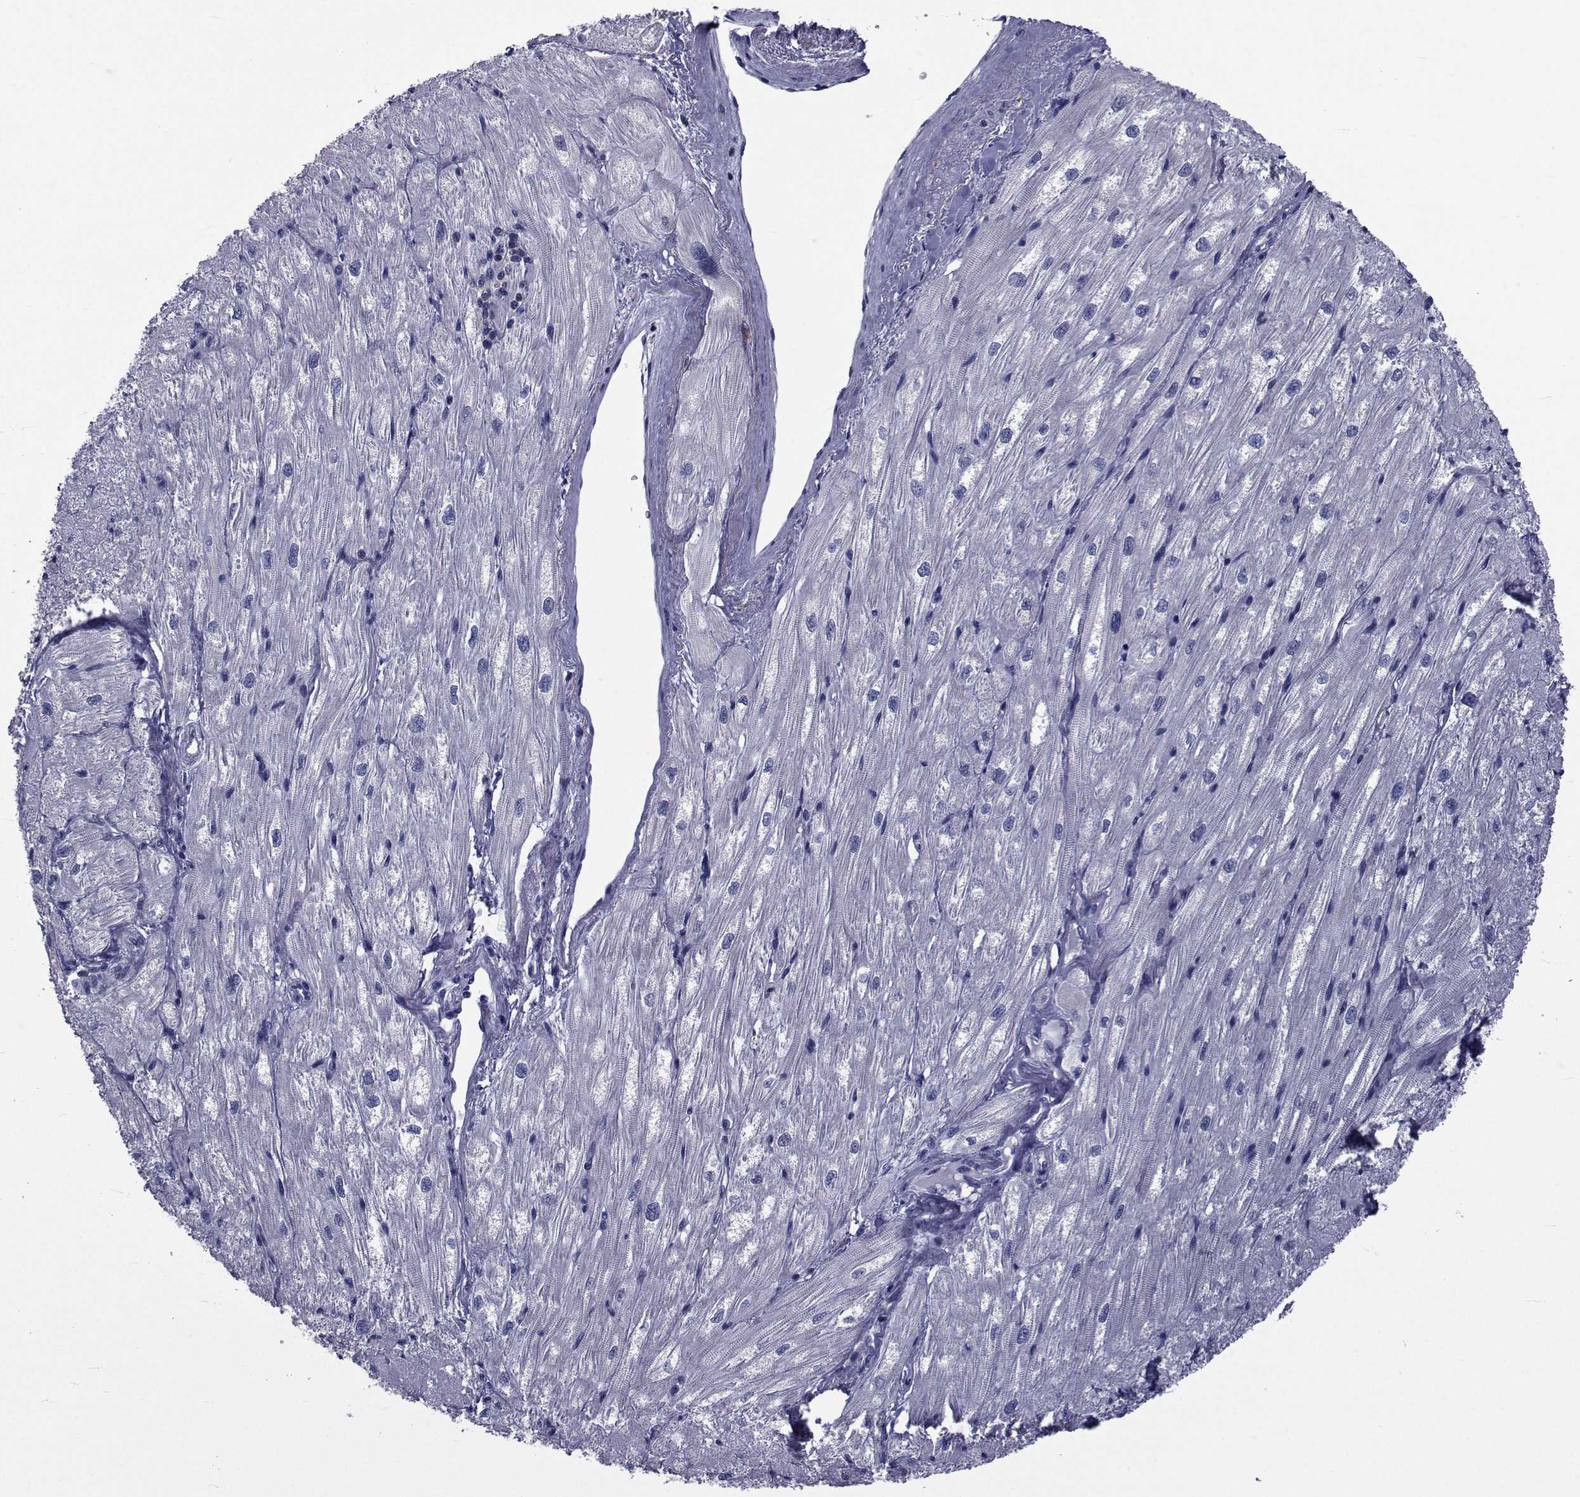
{"staining": {"intensity": "negative", "quantity": "none", "location": "none"}, "tissue": "heart muscle", "cell_type": "Cardiomyocytes", "image_type": "normal", "snomed": [{"axis": "morphology", "description": "Normal tissue, NOS"}, {"axis": "topography", "description": "Heart"}], "caption": "A high-resolution histopathology image shows immunohistochemistry (IHC) staining of normal heart muscle, which exhibits no significant staining in cardiomyocytes.", "gene": "SLC30A10", "patient": {"sex": "male", "age": 57}}